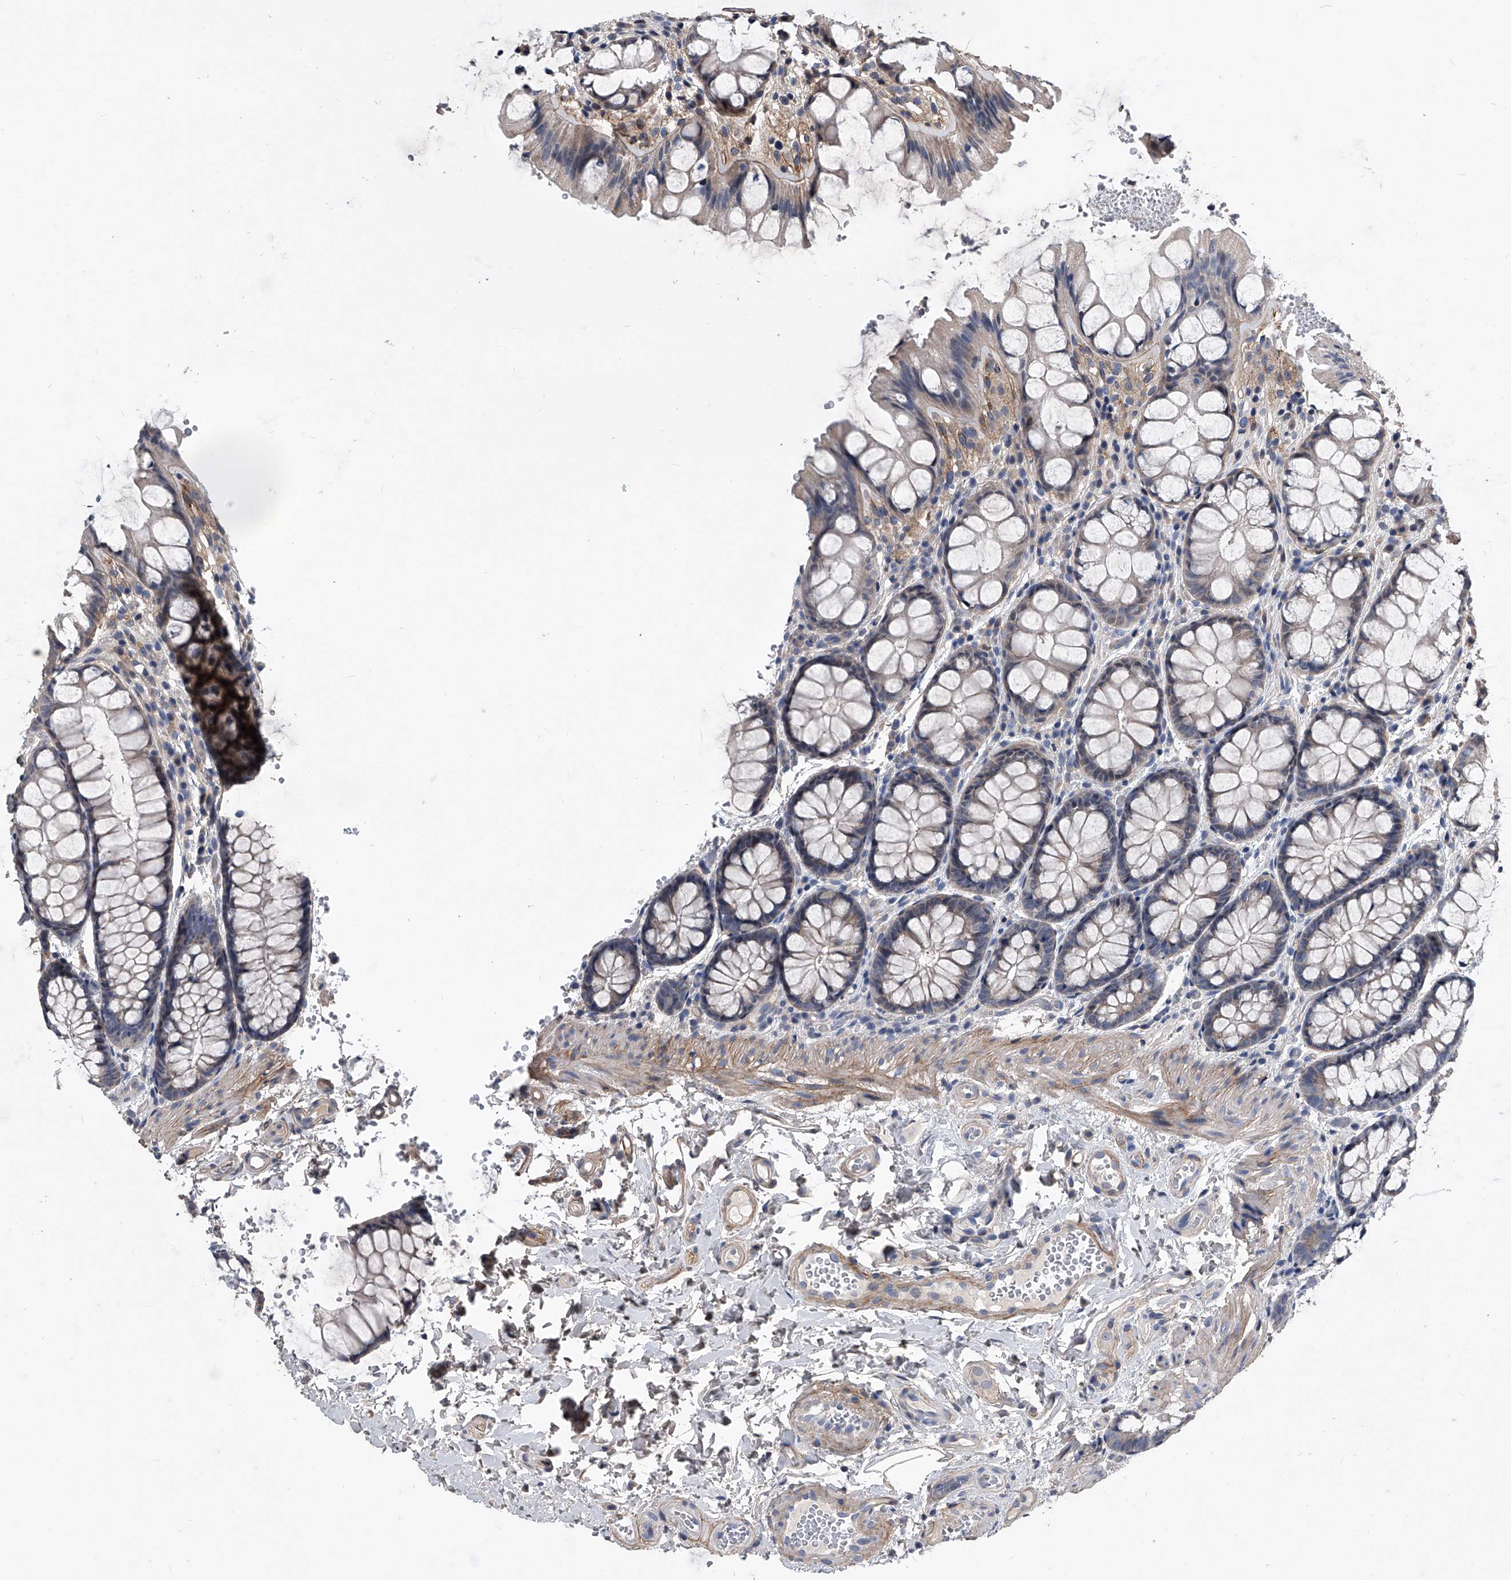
{"staining": {"intensity": "moderate", "quantity": ">75%", "location": "cytoplasmic/membranous"}, "tissue": "colon", "cell_type": "Endothelial cells", "image_type": "normal", "snomed": [{"axis": "morphology", "description": "Normal tissue, NOS"}, {"axis": "topography", "description": "Colon"}], "caption": "Immunohistochemical staining of unremarkable colon displays moderate cytoplasmic/membranous protein positivity in approximately >75% of endothelial cells. (brown staining indicates protein expression, while blue staining denotes nuclei).", "gene": "PHACTR1", "patient": {"sex": "male", "age": 47}}